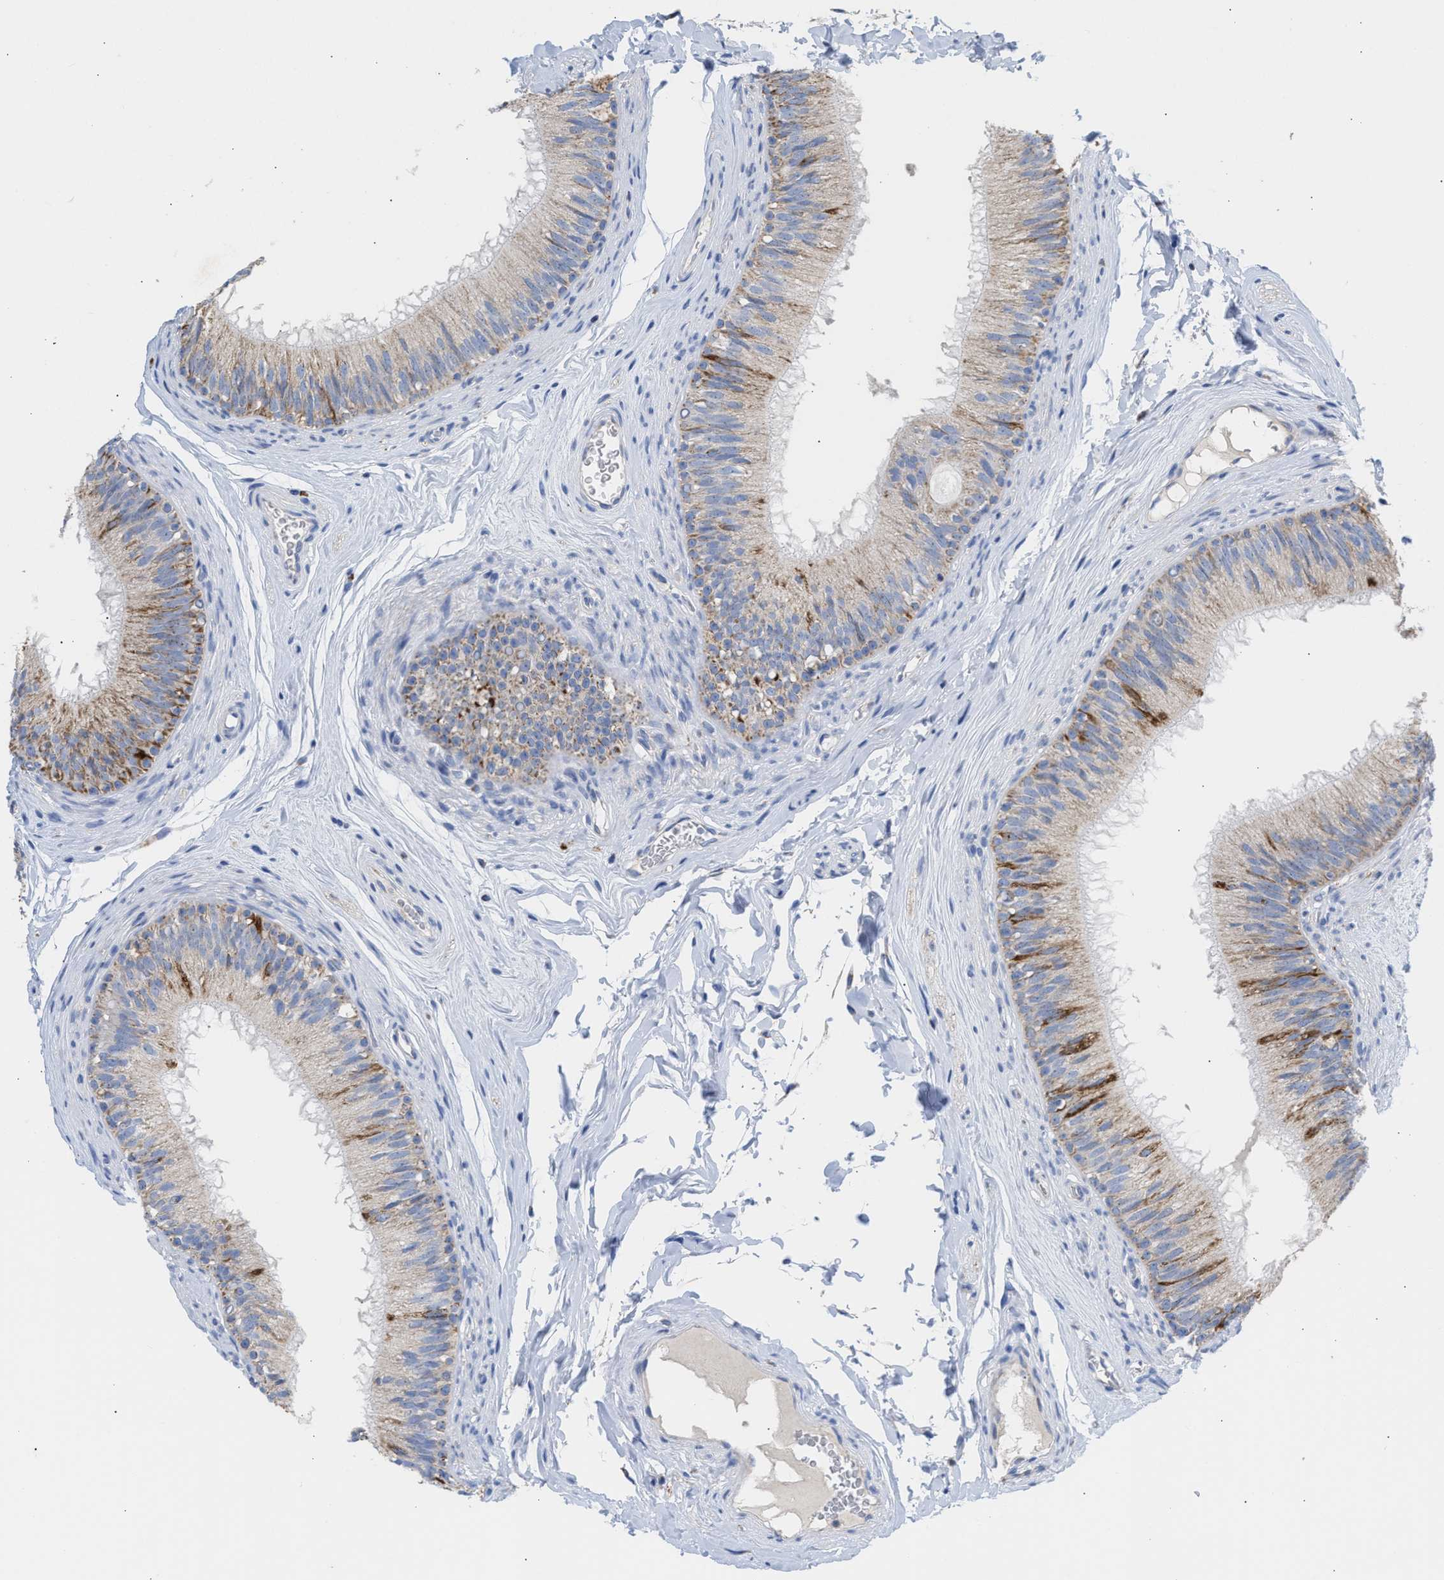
{"staining": {"intensity": "moderate", "quantity": ">75%", "location": "cytoplasmic/membranous"}, "tissue": "epididymis", "cell_type": "Glandular cells", "image_type": "normal", "snomed": [{"axis": "morphology", "description": "Normal tissue, NOS"}, {"axis": "topography", "description": "Testis"}, {"axis": "topography", "description": "Epididymis"}], "caption": "Glandular cells reveal medium levels of moderate cytoplasmic/membranous staining in approximately >75% of cells in unremarkable human epididymis.", "gene": "ACOT13", "patient": {"sex": "male", "age": 36}}